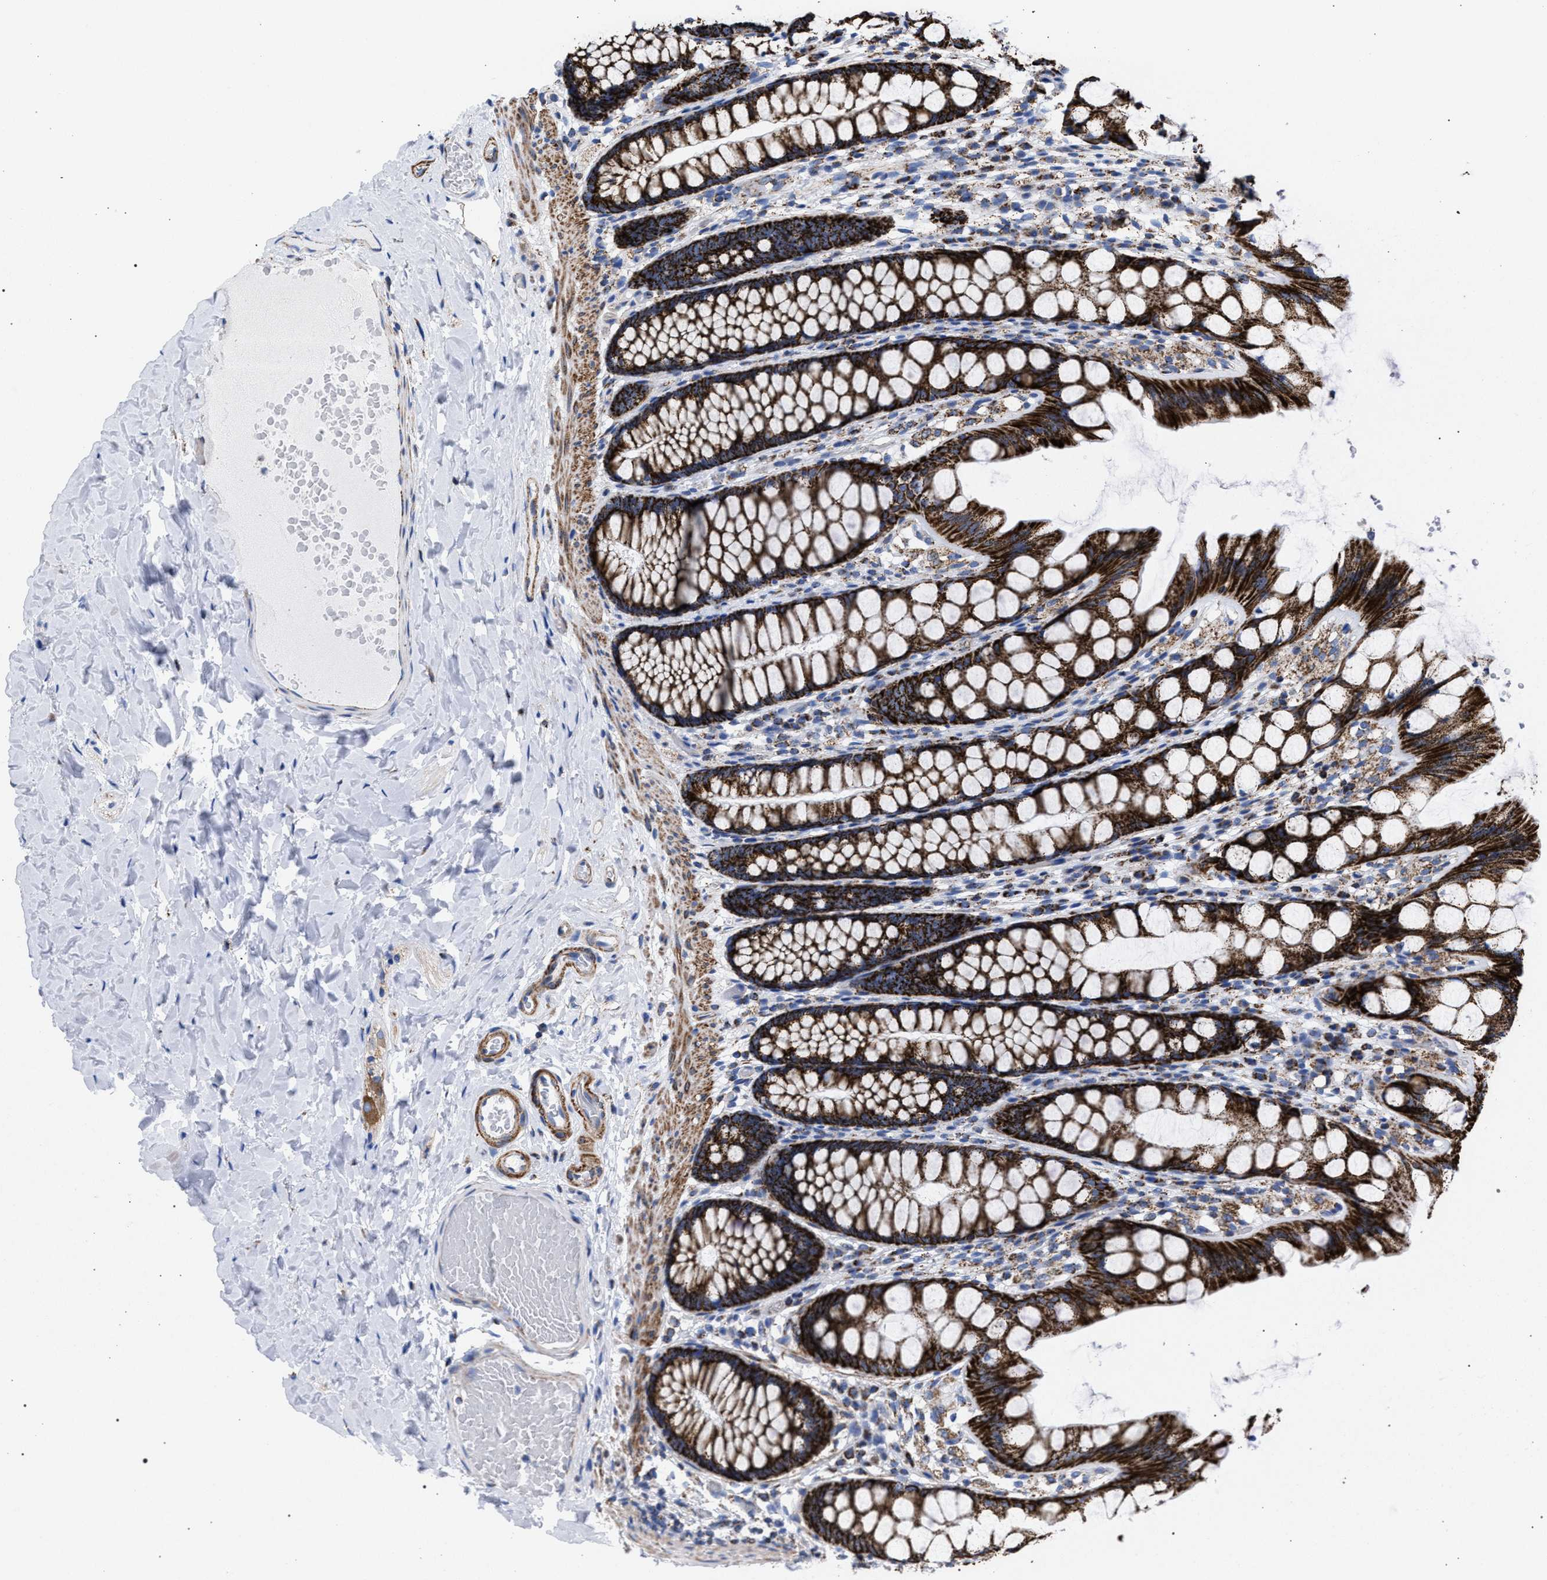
{"staining": {"intensity": "weak", "quantity": "25%-75%", "location": "cytoplasmic/membranous"}, "tissue": "colon", "cell_type": "Endothelial cells", "image_type": "normal", "snomed": [{"axis": "morphology", "description": "Normal tissue, NOS"}, {"axis": "topography", "description": "Colon"}], "caption": "IHC image of benign colon stained for a protein (brown), which demonstrates low levels of weak cytoplasmic/membranous positivity in approximately 25%-75% of endothelial cells.", "gene": "ACADS", "patient": {"sex": "male", "age": 47}}